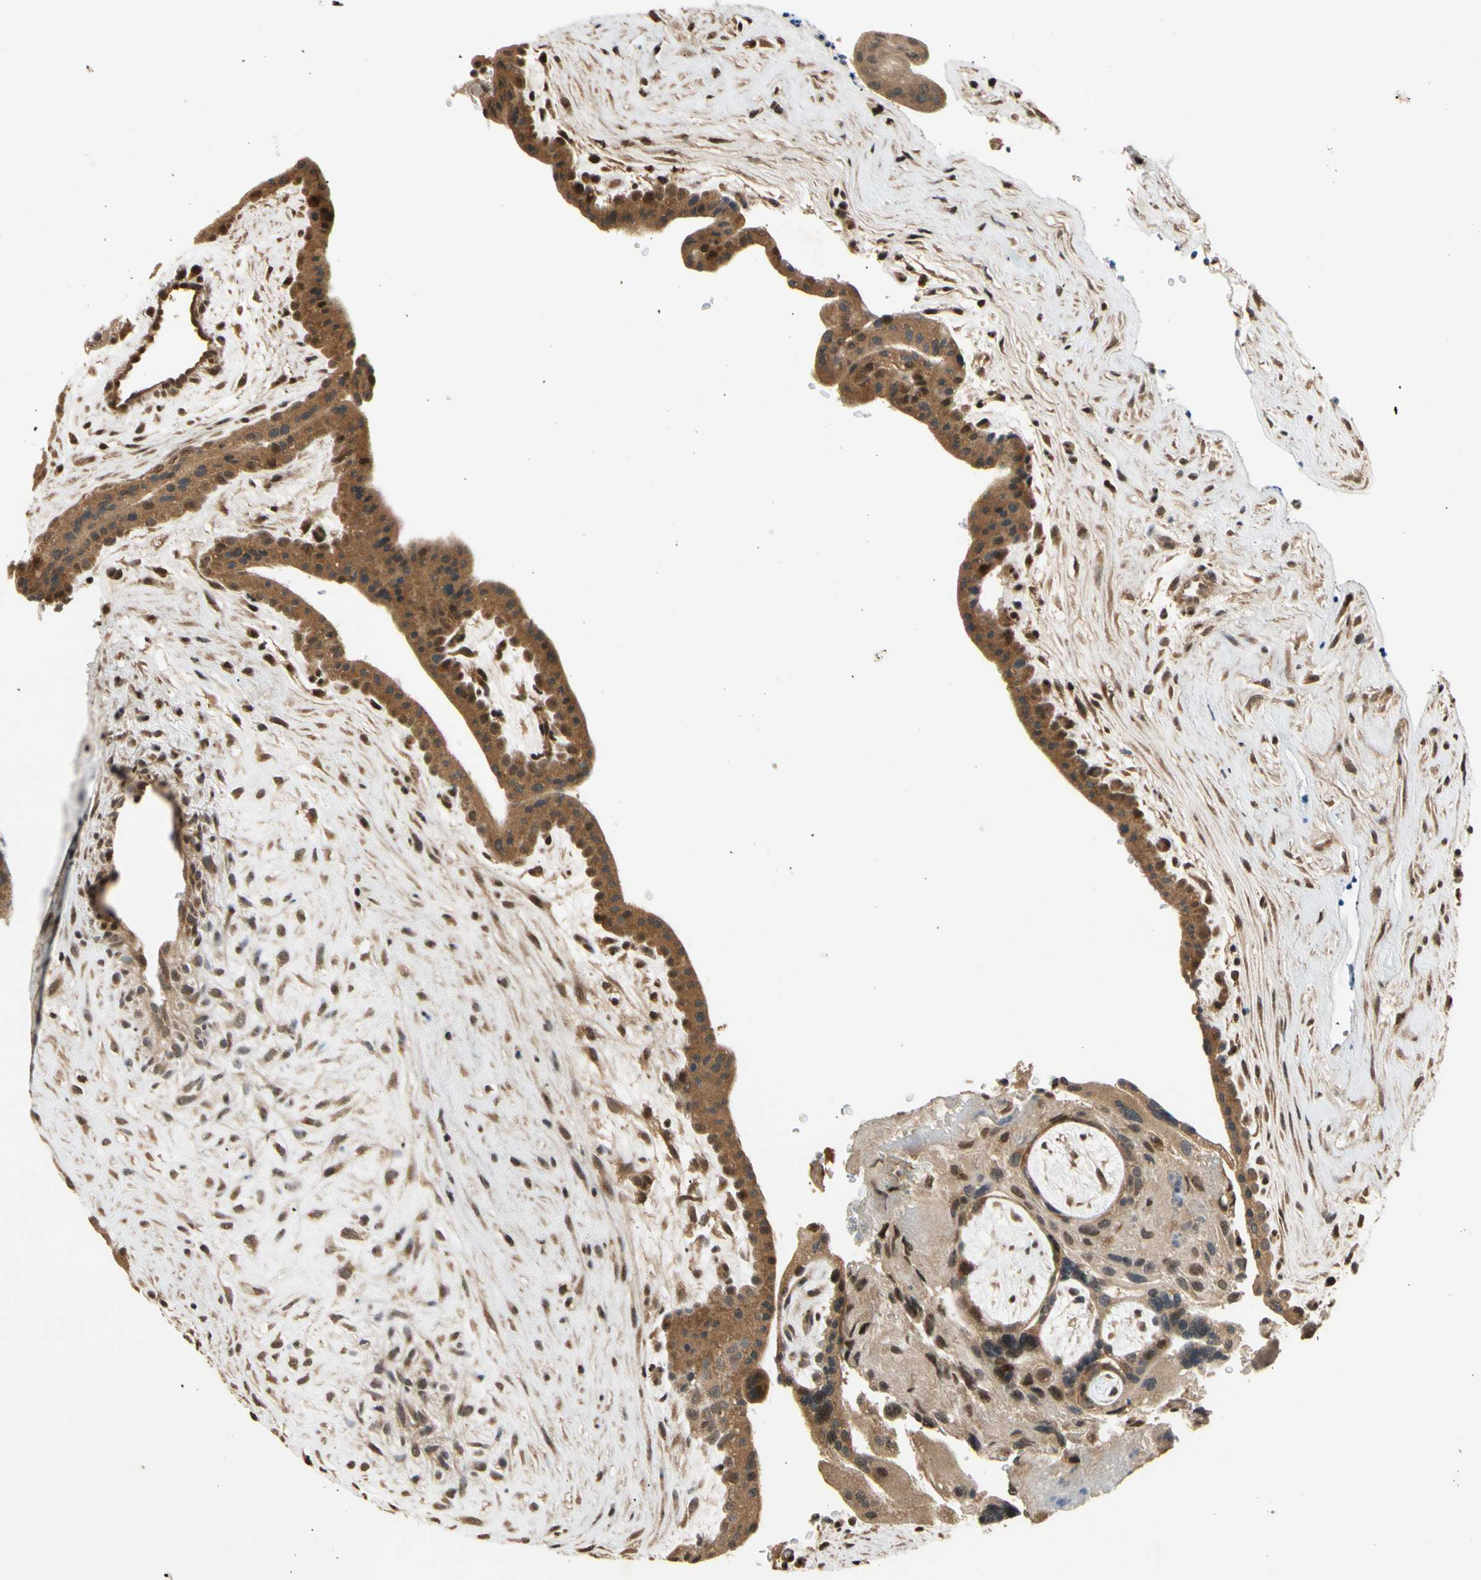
{"staining": {"intensity": "moderate", "quantity": ">75%", "location": "cytoplasmic/membranous,nuclear"}, "tissue": "placenta", "cell_type": "Decidual cells", "image_type": "normal", "snomed": [{"axis": "morphology", "description": "Normal tissue, NOS"}, {"axis": "topography", "description": "Placenta"}], "caption": "This histopathology image exhibits benign placenta stained with immunohistochemistry to label a protein in brown. The cytoplasmic/membranous,nuclear of decidual cells show moderate positivity for the protein. Nuclei are counter-stained blue.", "gene": "TMEM230", "patient": {"sex": "female", "age": 35}}